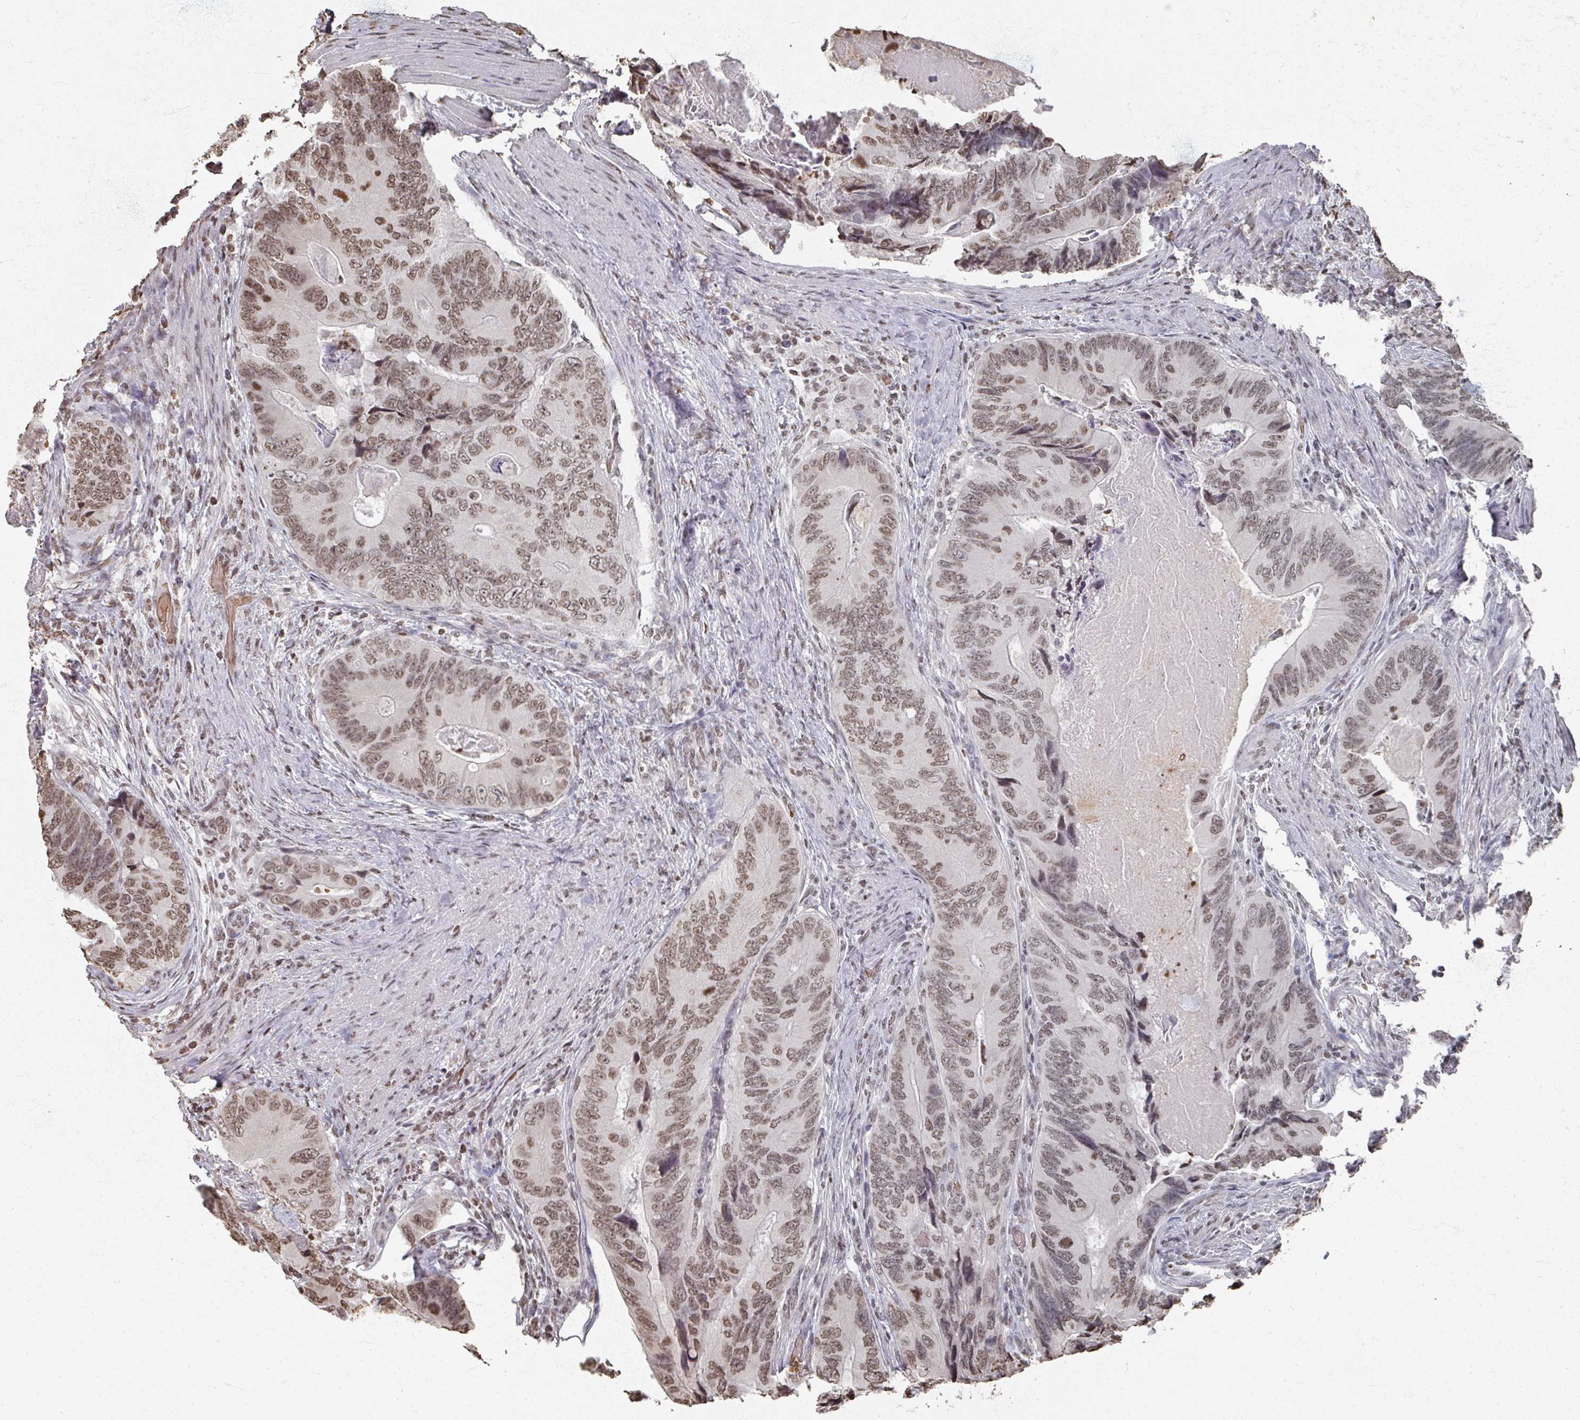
{"staining": {"intensity": "moderate", "quantity": ">75%", "location": "nuclear"}, "tissue": "colorectal cancer", "cell_type": "Tumor cells", "image_type": "cancer", "snomed": [{"axis": "morphology", "description": "Adenocarcinoma, NOS"}, {"axis": "topography", "description": "Colon"}], "caption": "Immunohistochemical staining of colorectal cancer shows medium levels of moderate nuclear positivity in about >75% of tumor cells.", "gene": "DCUN1D5", "patient": {"sex": "male", "age": 84}}